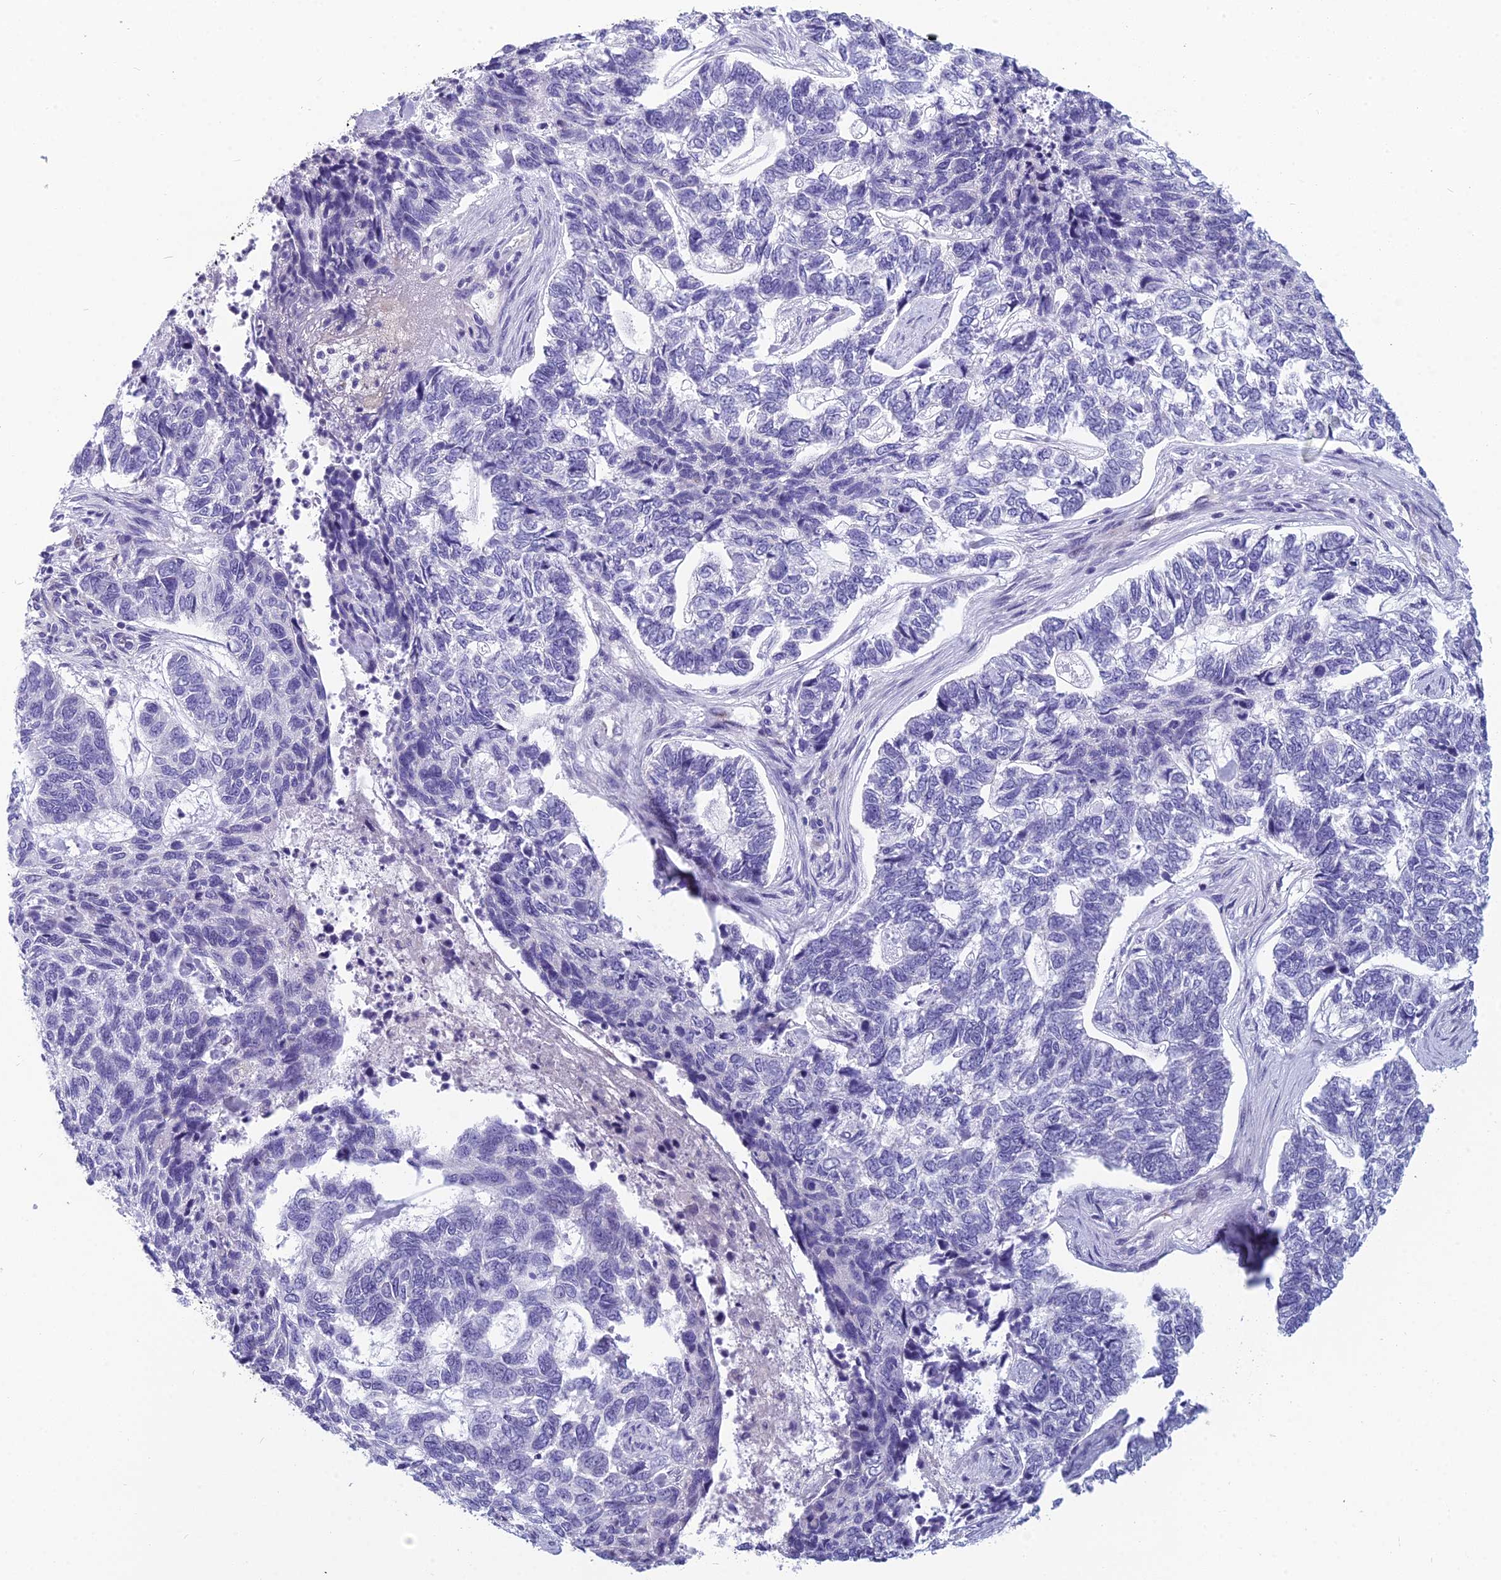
{"staining": {"intensity": "negative", "quantity": "none", "location": "none"}, "tissue": "skin cancer", "cell_type": "Tumor cells", "image_type": "cancer", "snomed": [{"axis": "morphology", "description": "Basal cell carcinoma"}, {"axis": "topography", "description": "Skin"}], "caption": "Basal cell carcinoma (skin) was stained to show a protein in brown. There is no significant staining in tumor cells. (Brightfield microscopy of DAB (3,3'-diaminobenzidine) immunohistochemistry at high magnification).", "gene": "RBM41", "patient": {"sex": "female", "age": 65}}